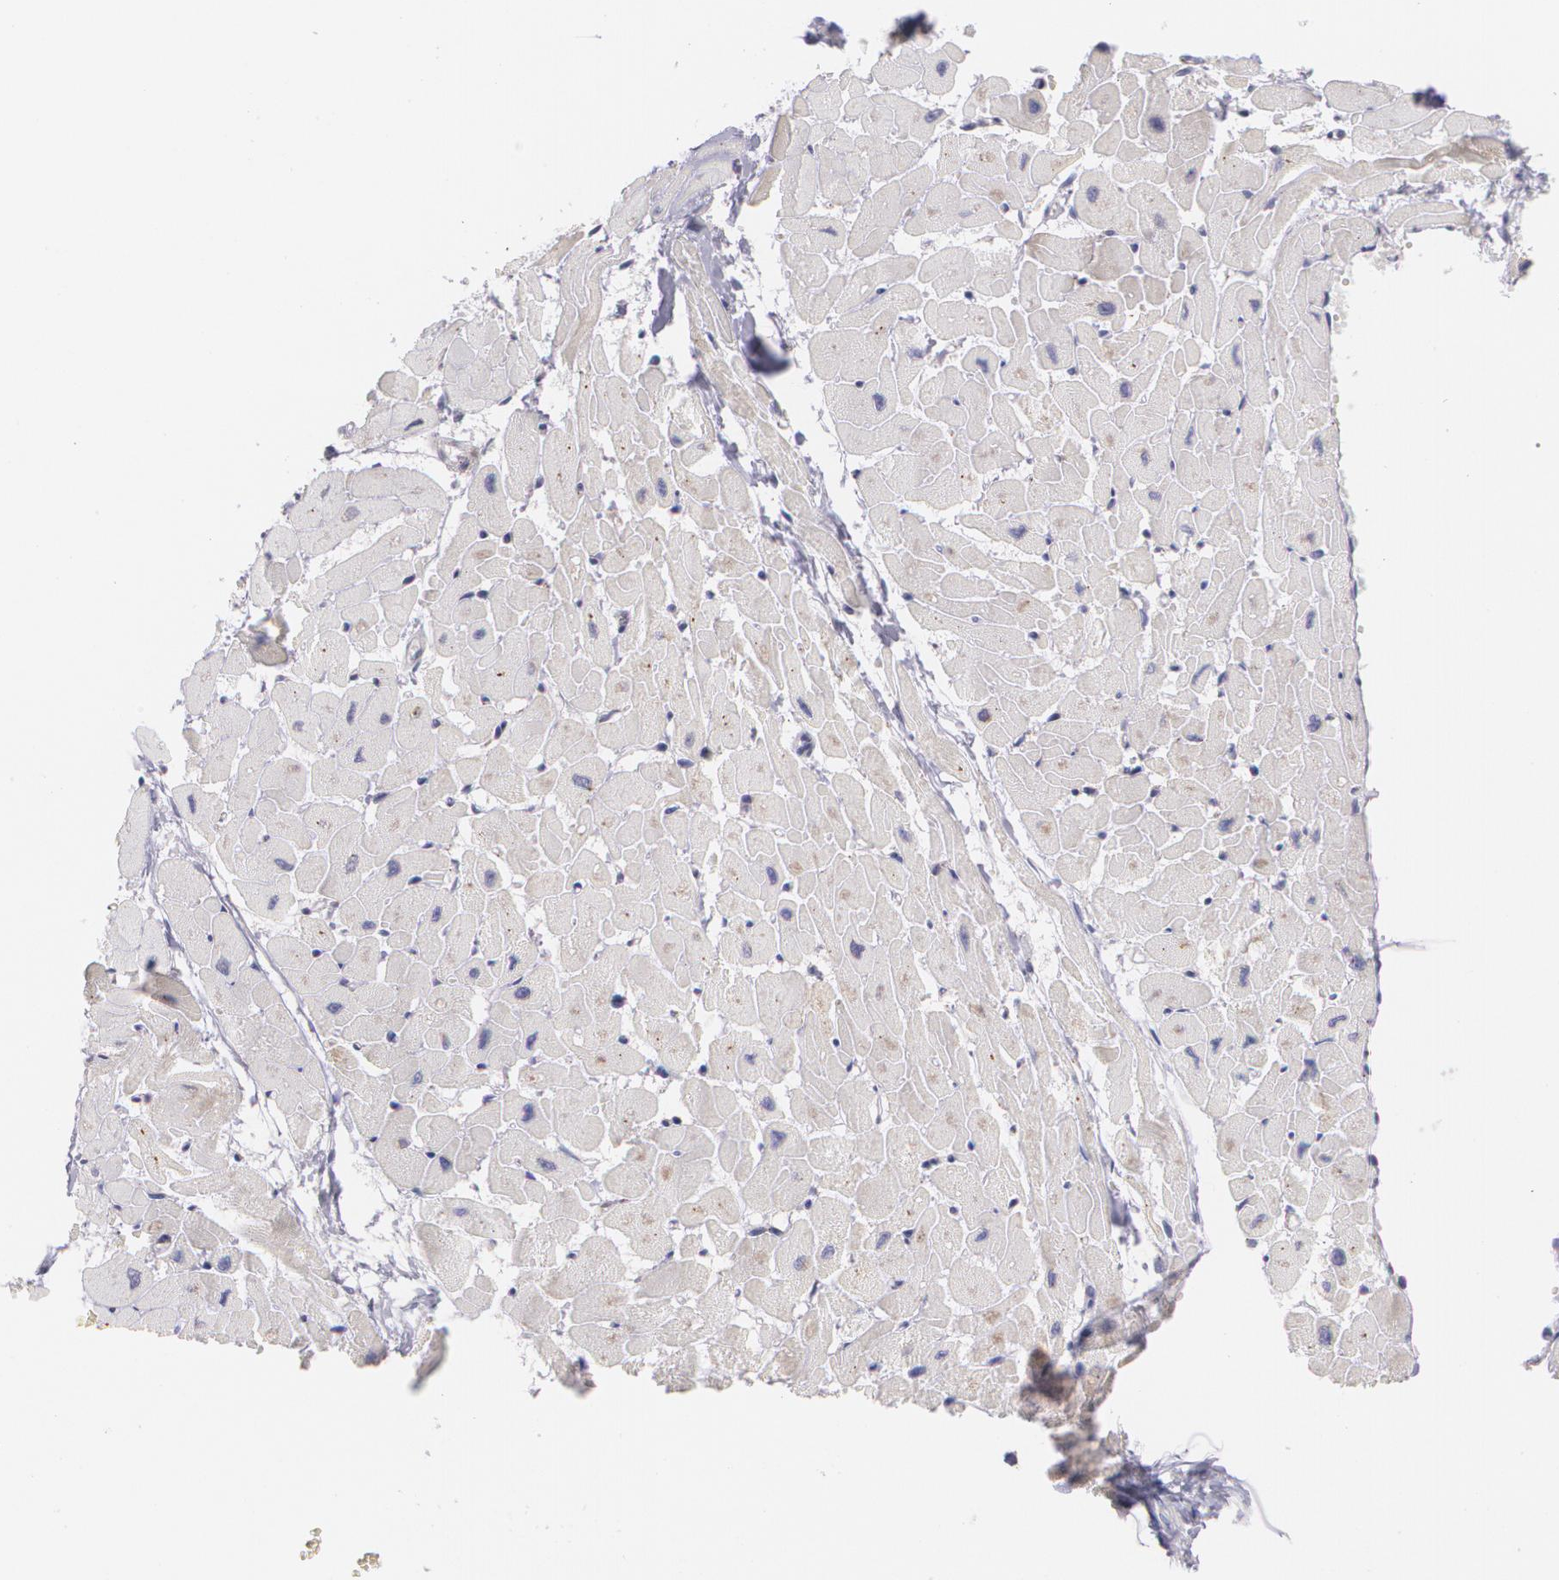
{"staining": {"intensity": "negative", "quantity": "none", "location": "none"}, "tissue": "heart muscle", "cell_type": "Cardiomyocytes", "image_type": "normal", "snomed": [{"axis": "morphology", "description": "Normal tissue, NOS"}, {"axis": "topography", "description": "Heart"}], "caption": "High power microscopy image of an IHC image of benign heart muscle, revealing no significant positivity in cardiomyocytes.", "gene": "CILK1", "patient": {"sex": "female", "age": 19}}